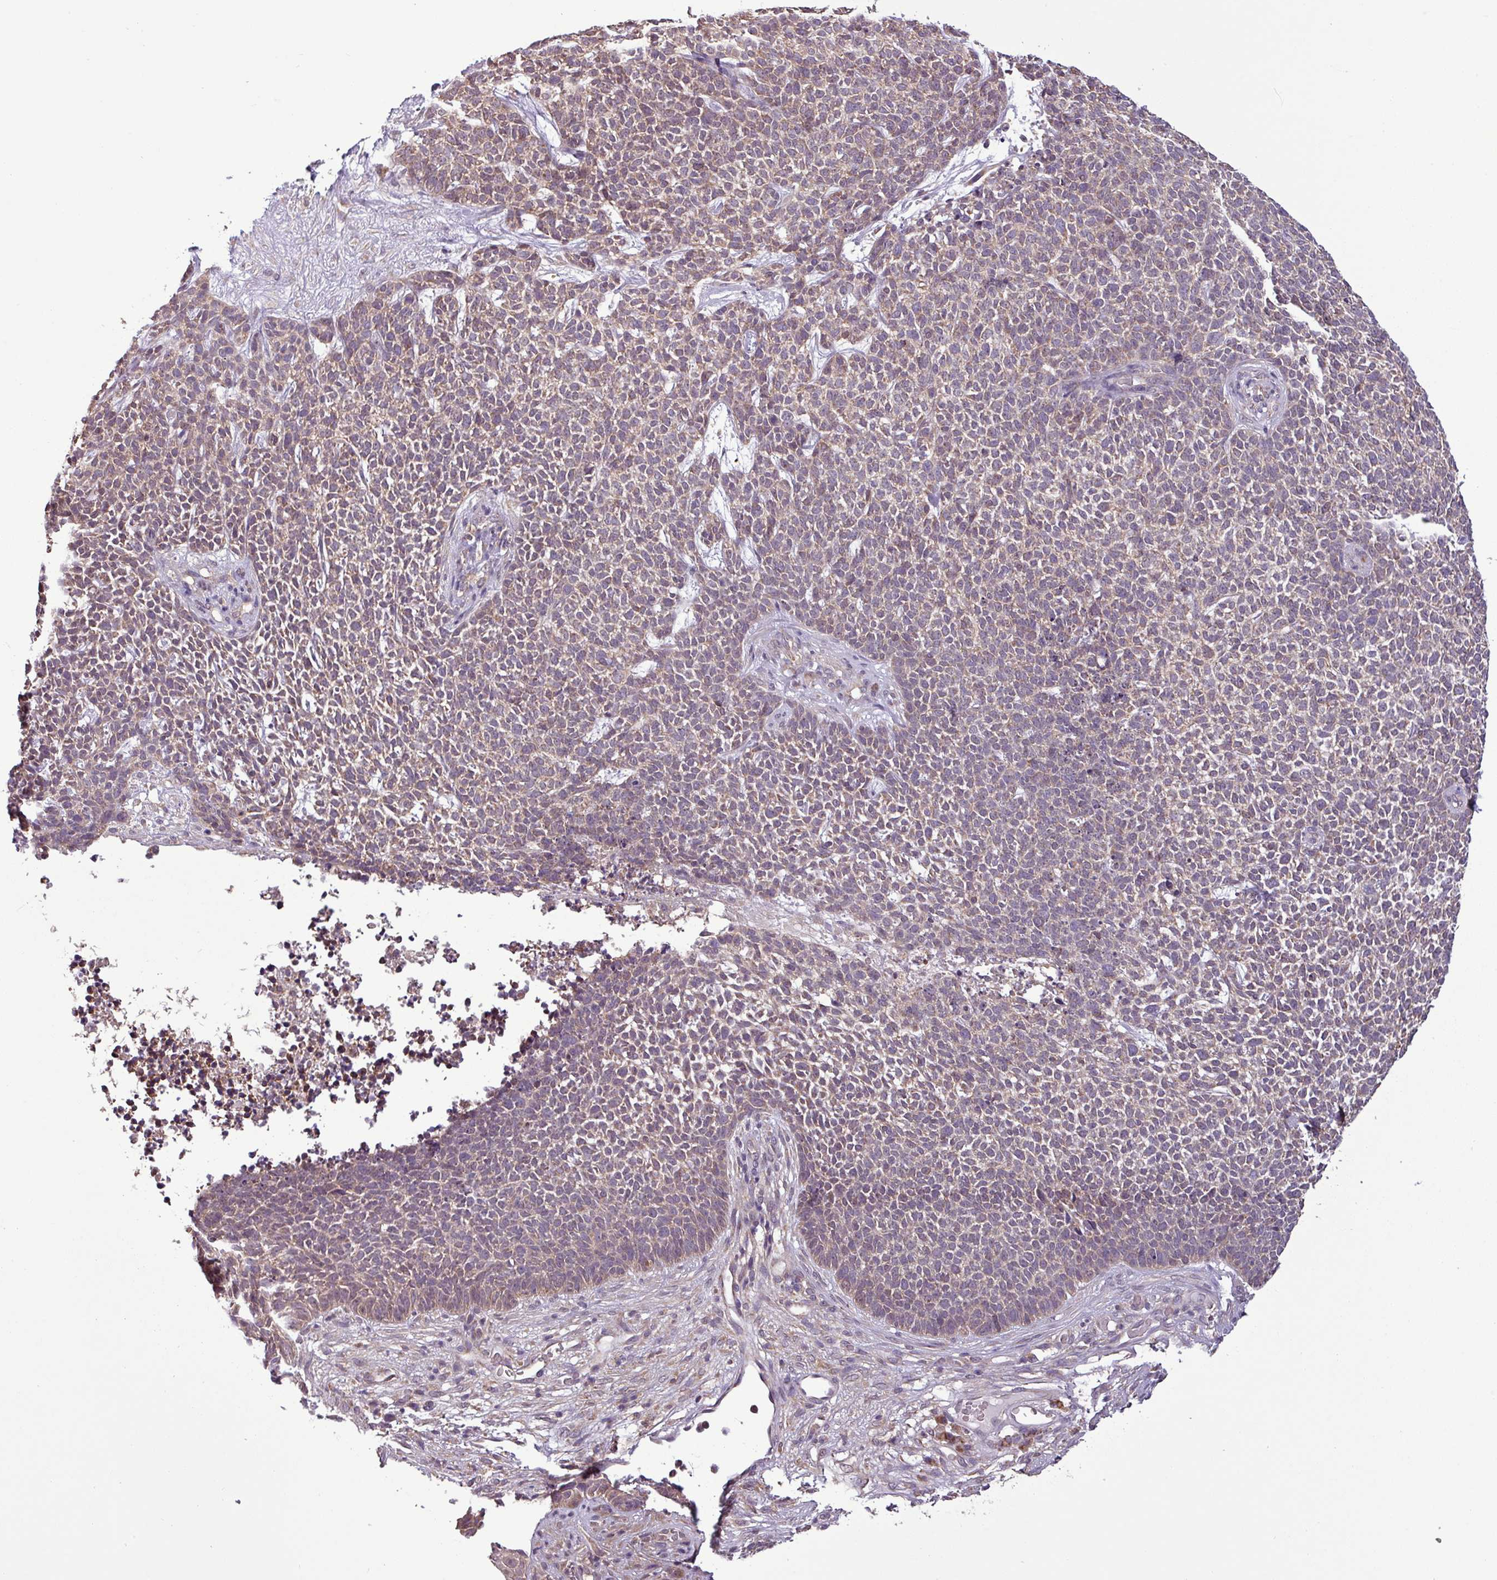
{"staining": {"intensity": "moderate", "quantity": ">75%", "location": "cytoplasmic/membranous"}, "tissue": "skin cancer", "cell_type": "Tumor cells", "image_type": "cancer", "snomed": [{"axis": "morphology", "description": "Basal cell carcinoma"}, {"axis": "topography", "description": "Skin"}], "caption": "The image reveals a brown stain indicating the presence of a protein in the cytoplasmic/membranous of tumor cells in skin basal cell carcinoma. The protein is stained brown, and the nuclei are stained in blue (DAB IHC with brightfield microscopy, high magnification).", "gene": "MCTP2", "patient": {"sex": "female", "age": 84}}